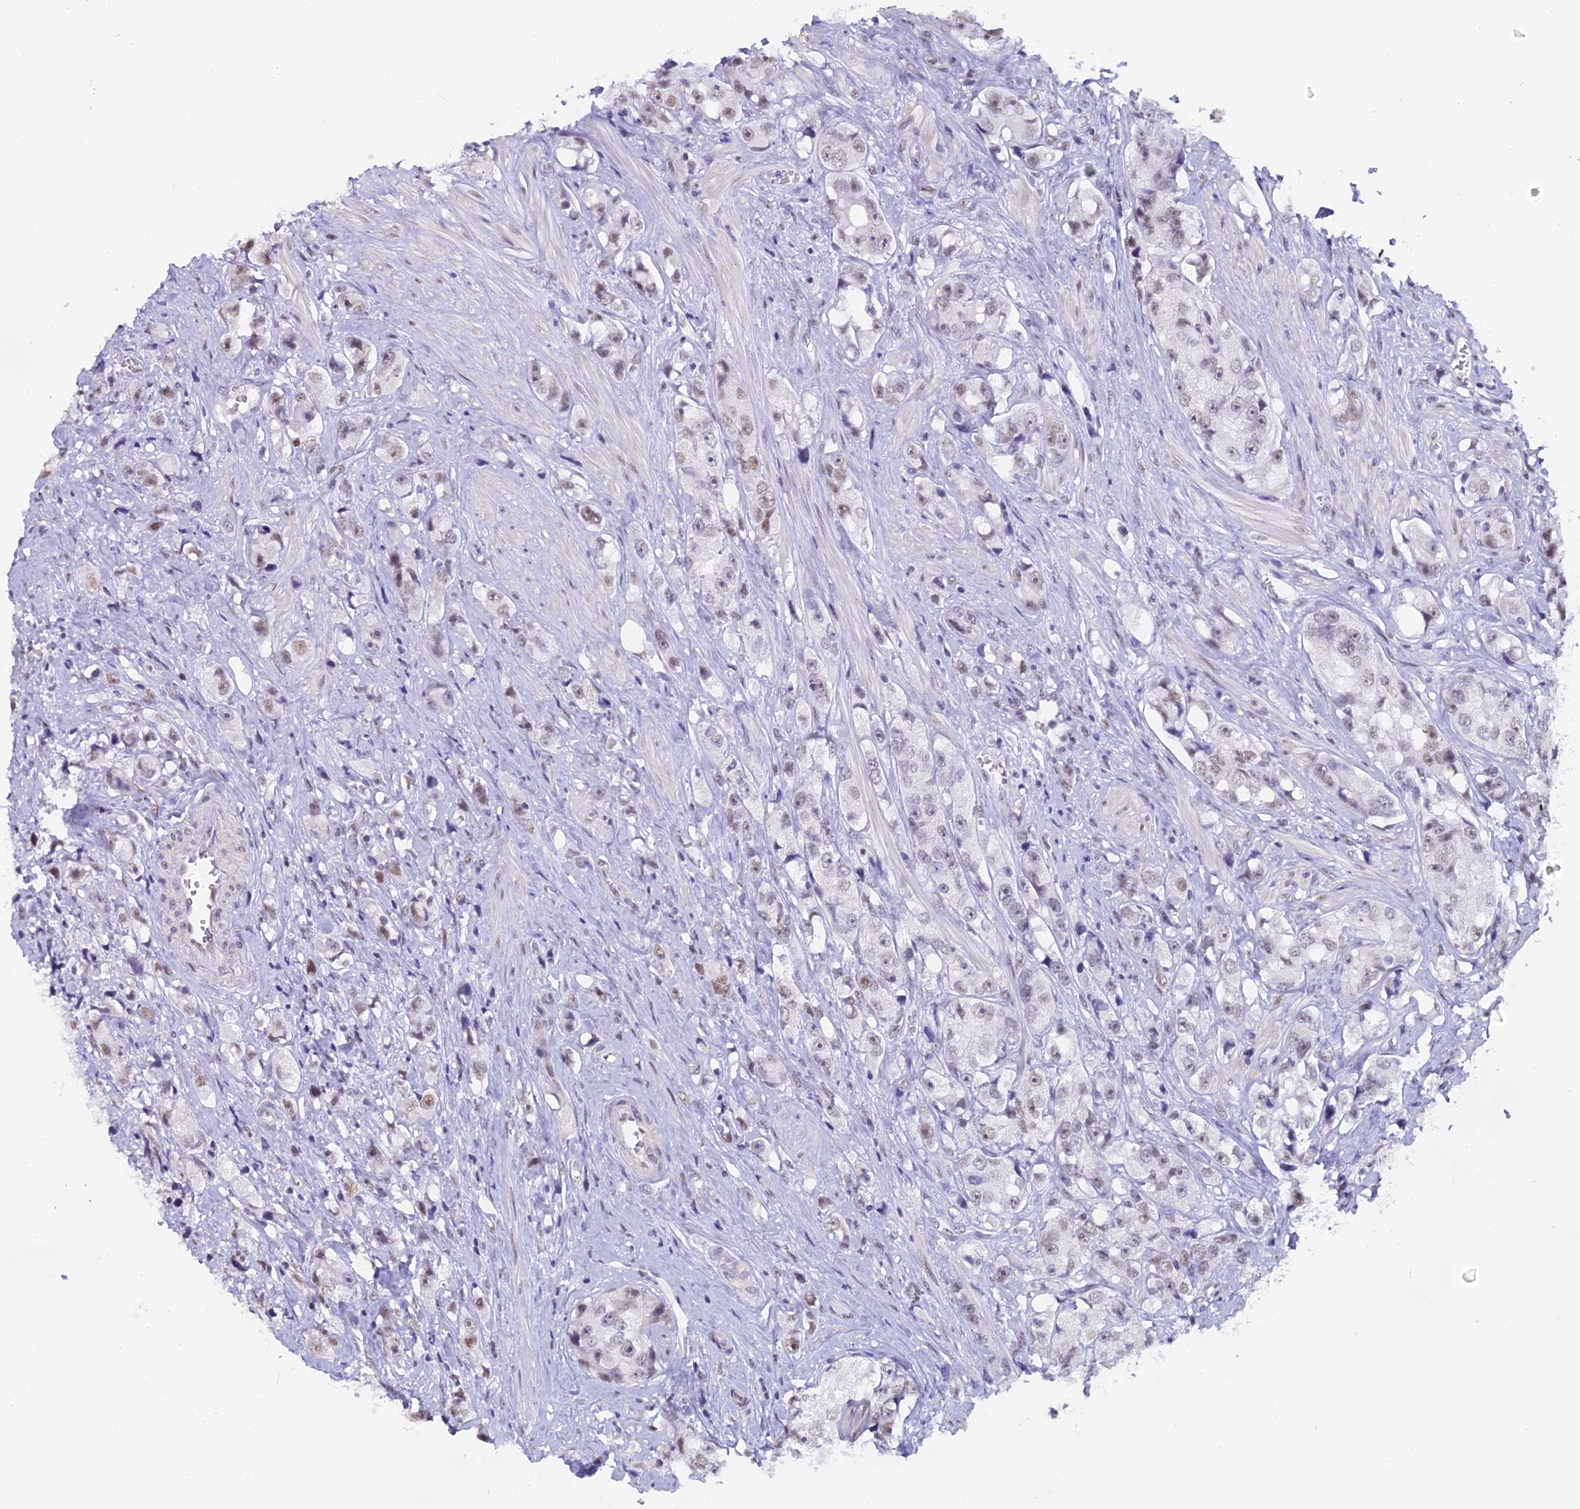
{"staining": {"intensity": "weak", "quantity": "25%-75%", "location": "nuclear"}, "tissue": "prostate cancer", "cell_type": "Tumor cells", "image_type": "cancer", "snomed": [{"axis": "morphology", "description": "Adenocarcinoma, High grade"}, {"axis": "topography", "description": "Prostate"}], "caption": "The photomicrograph demonstrates a brown stain indicating the presence of a protein in the nuclear of tumor cells in prostate cancer.", "gene": "CD2BP2", "patient": {"sex": "male", "age": 74}}